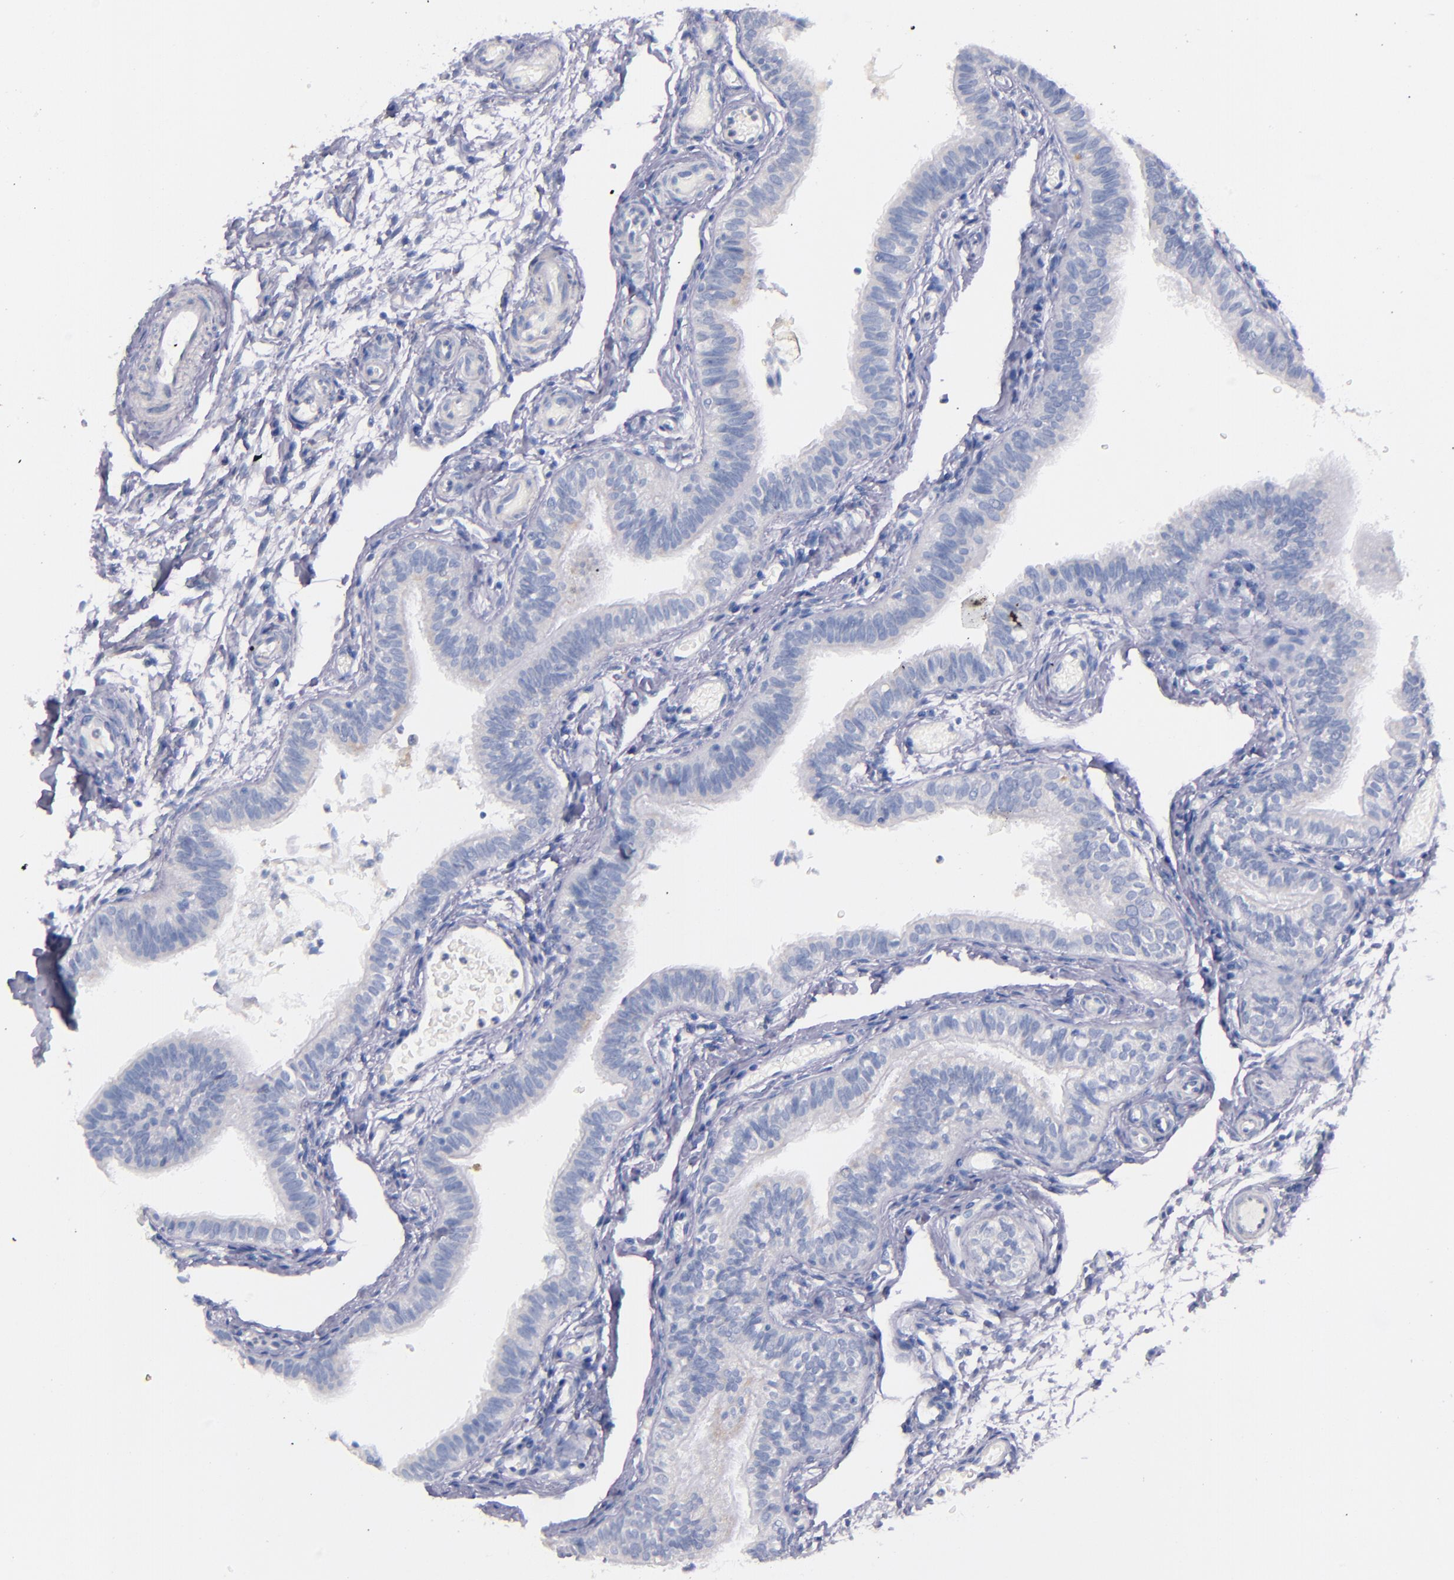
{"staining": {"intensity": "negative", "quantity": "none", "location": "none"}, "tissue": "fallopian tube", "cell_type": "Glandular cells", "image_type": "normal", "snomed": [{"axis": "morphology", "description": "Normal tissue, NOS"}, {"axis": "morphology", "description": "Dermoid, NOS"}, {"axis": "topography", "description": "Fallopian tube"}], "caption": "This is an IHC histopathology image of benign human fallopian tube. There is no staining in glandular cells.", "gene": "CNTNAP2", "patient": {"sex": "female", "age": 33}}